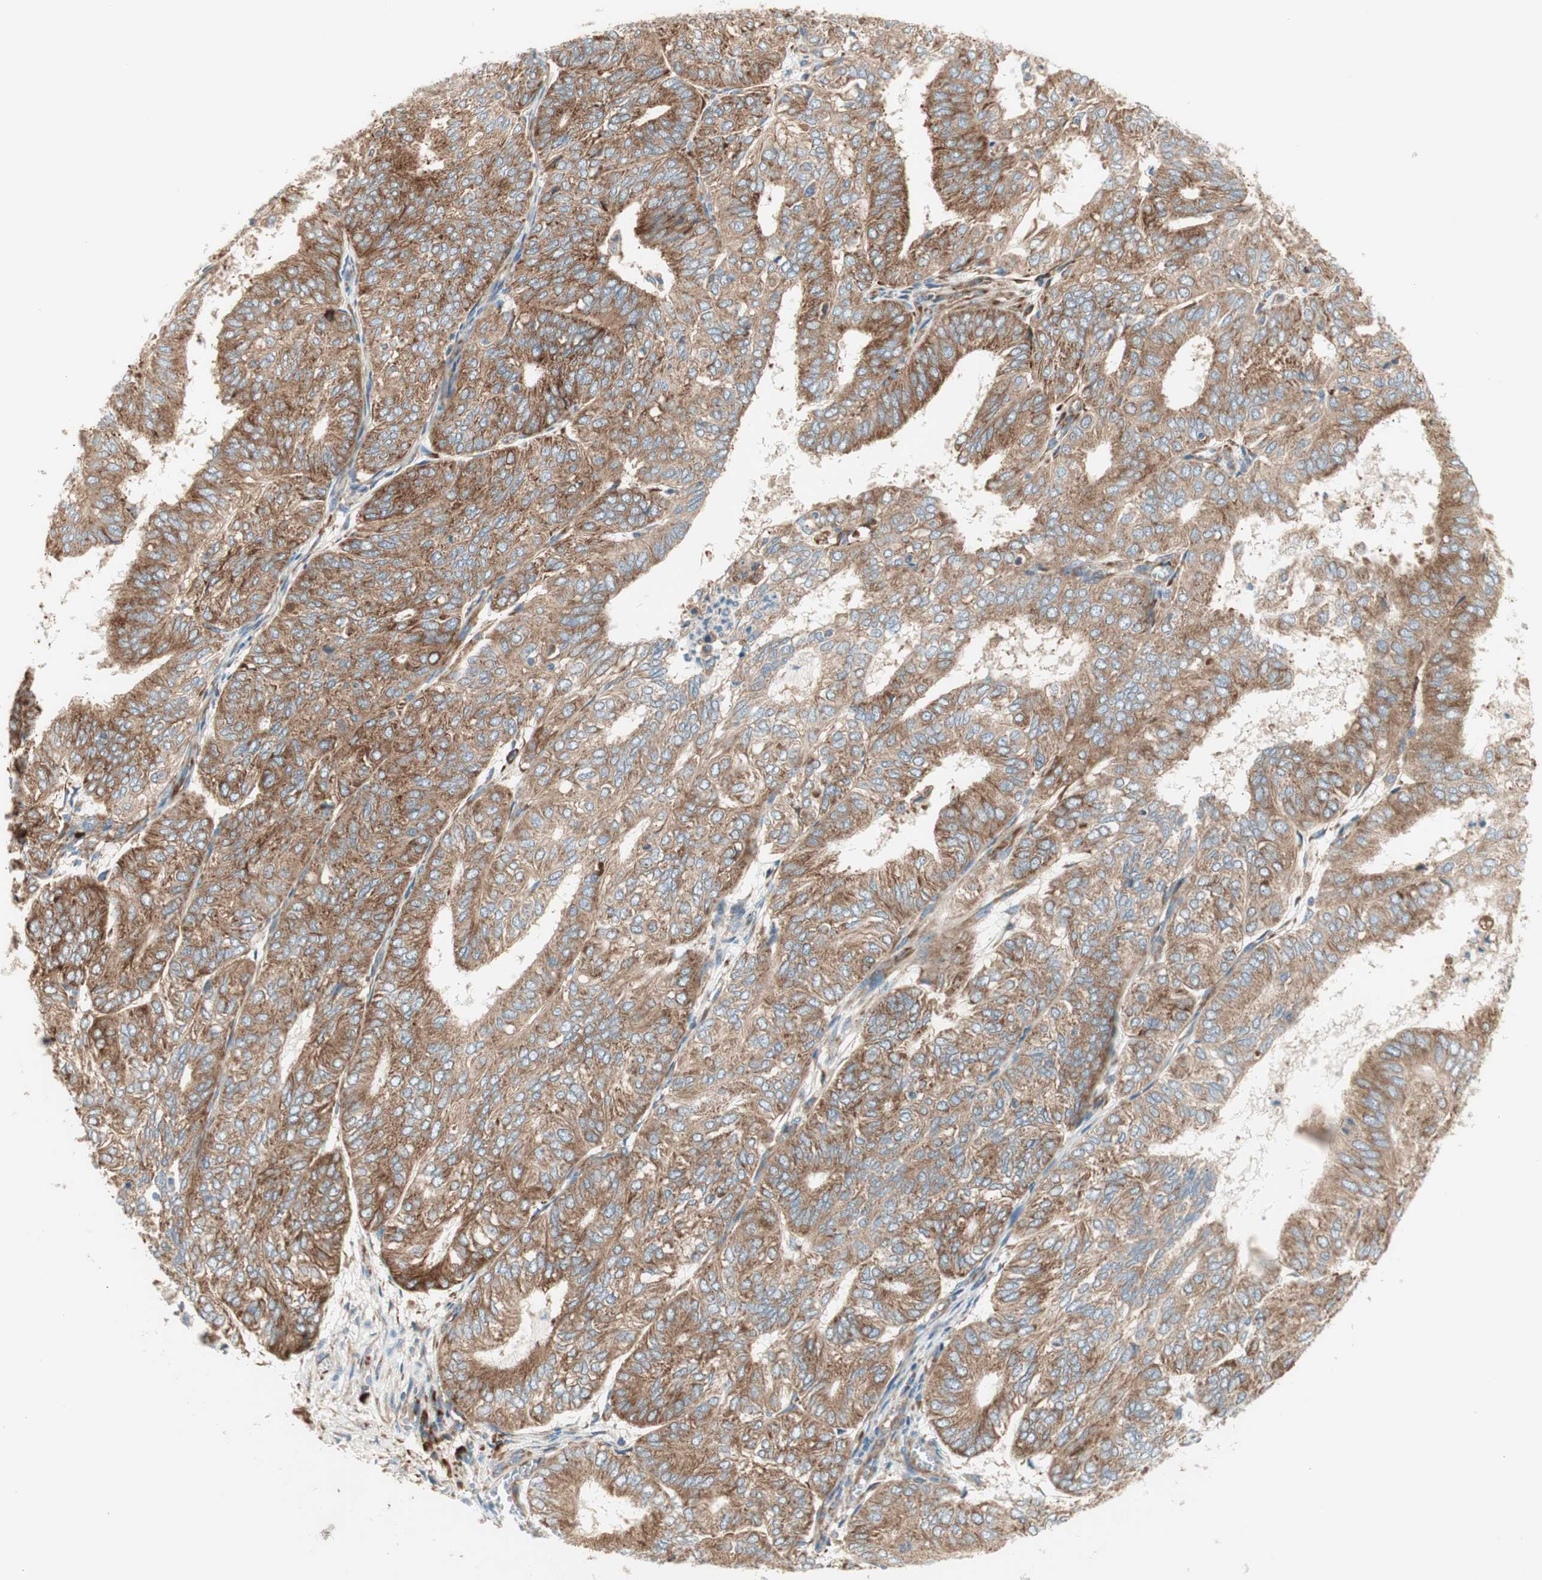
{"staining": {"intensity": "moderate", "quantity": ">75%", "location": "cytoplasmic/membranous"}, "tissue": "endometrial cancer", "cell_type": "Tumor cells", "image_type": "cancer", "snomed": [{"axis": "morphology", "description": "Adenocarcinoma, NOS"}, {"axis": "topography", "description": "Uterus"}], "caption": "High-magnification brightfield microscopy of endometrial adenocarcinoma stained with DAB (3,3'-diaminobenzidine) (brown) and counterstained with hematoxylin (blue). tumor cells exhibit moderate cytoplasmic/membranous positivity is seen in about>75% of cells.", "gene": "RPL23", "patient": {"sex": "female", "age": 60}}